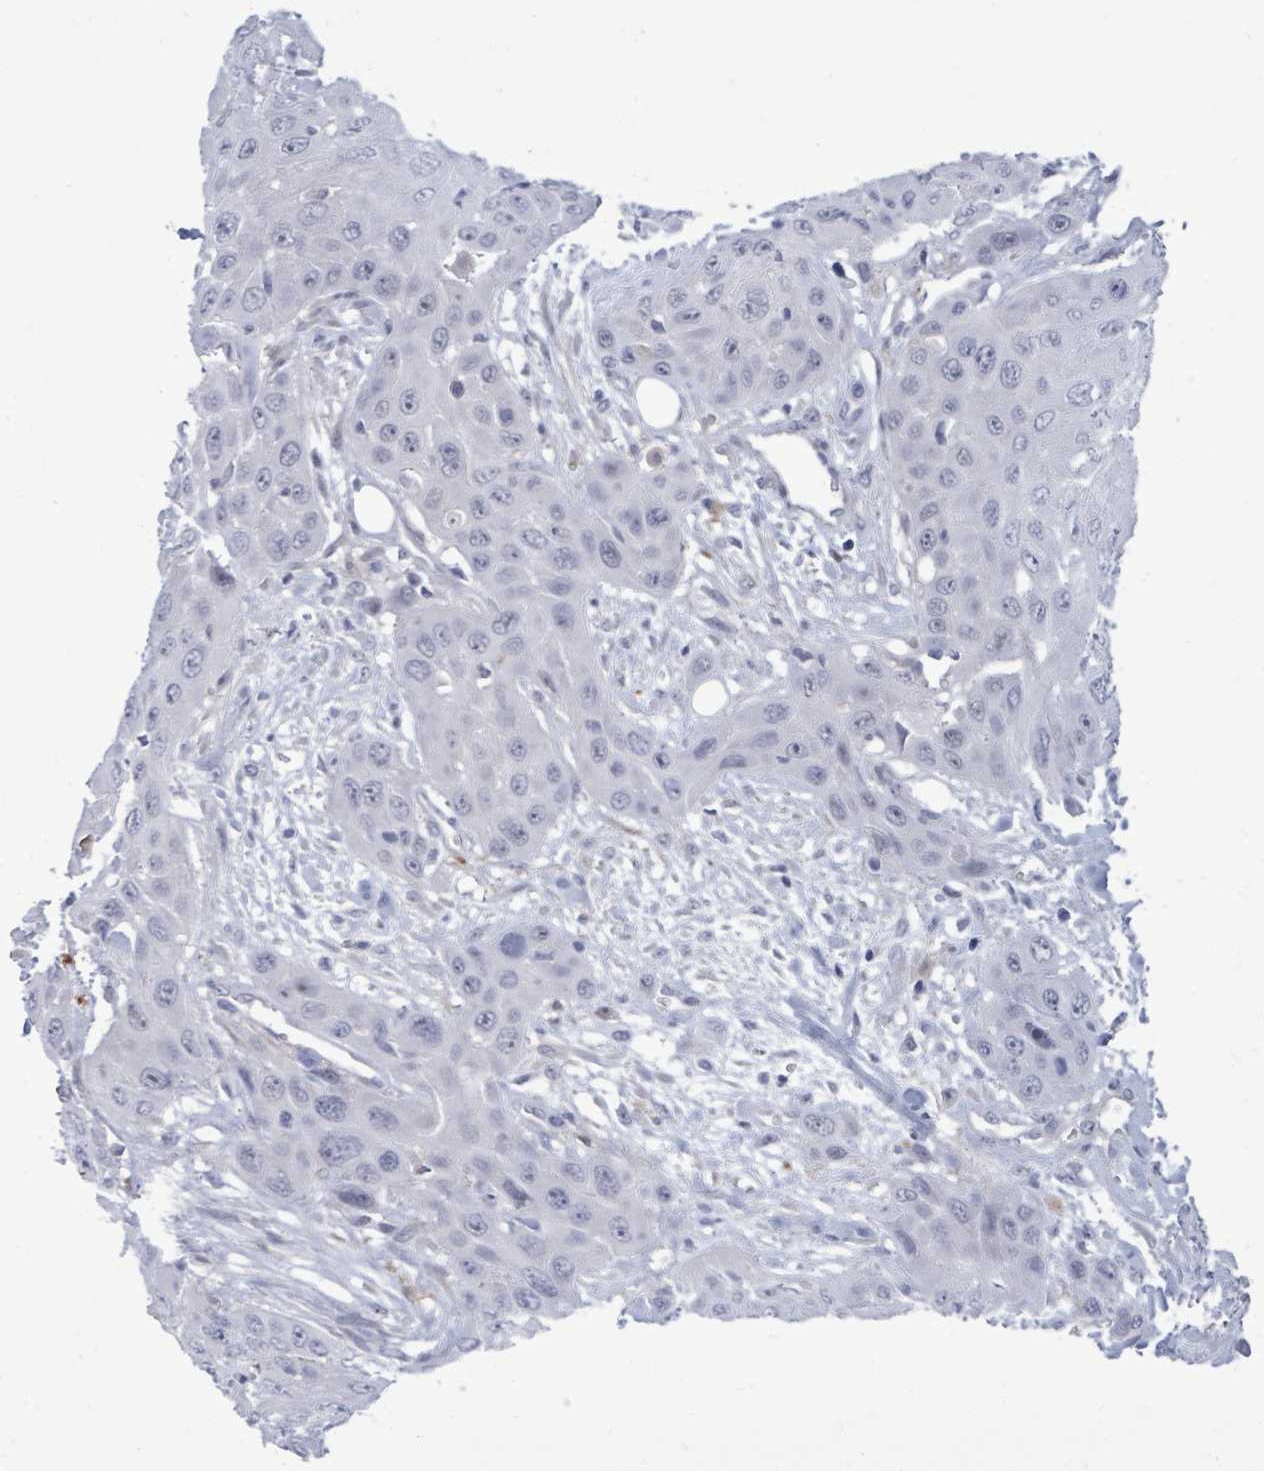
{"staining": {"intensity": "negative", "quantity": "none", "location": "none"}, "tissue": "head and neck cancer", "cell_type": "Tumor cells", "image_type": "cancer", "snomed": [{"axis": "morphology", "description": "Squamous cell carcinoma, NOS"}, {"axis": "topography", "description": "Head-Neck"}], "caption": "Histopathology image shows no protein staining in tumor cells of squamous cell carcinoma (head and neck) tissue.", "gene": "CT45A5", "patient": {"sex": "male", "age": 81}}